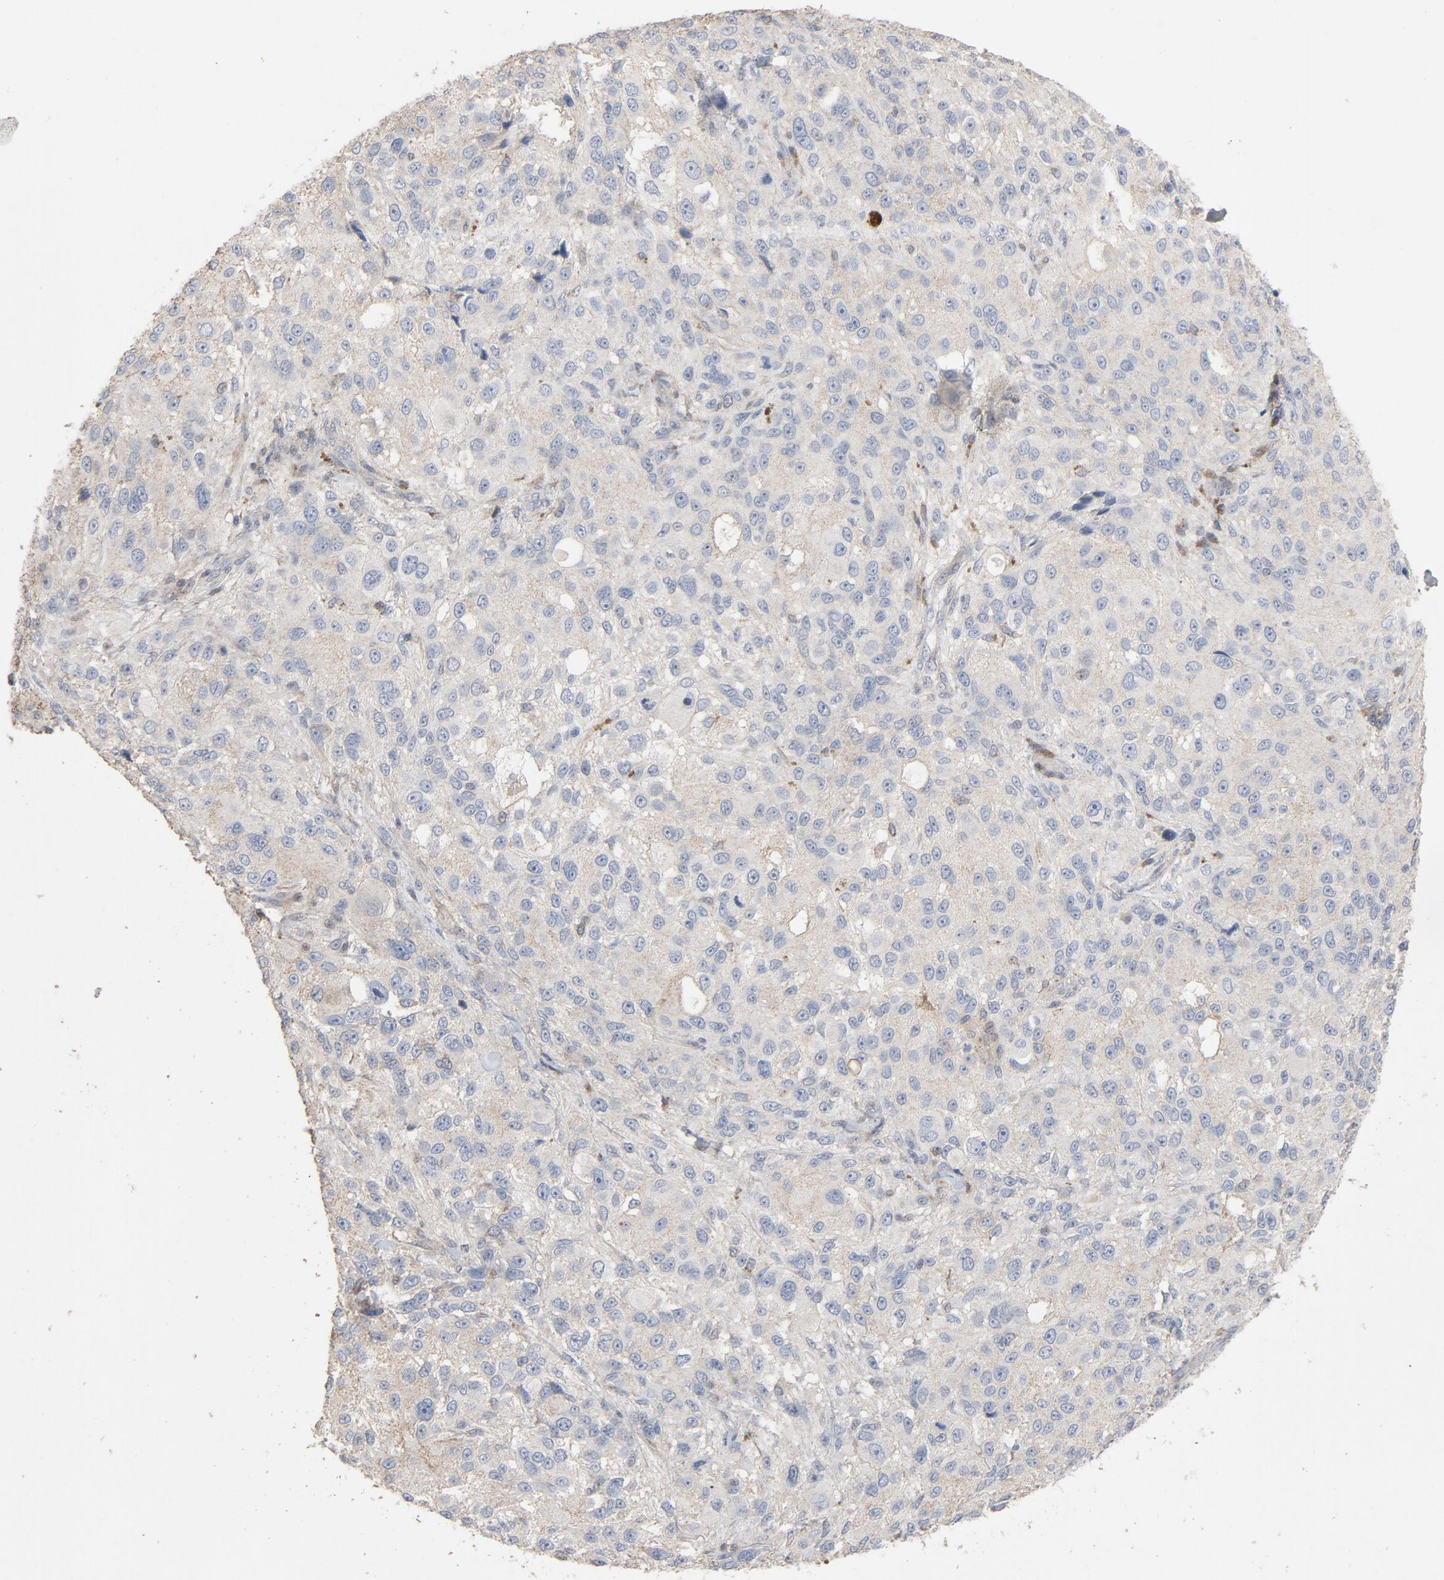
{"staining": {"intensity": "weak", "quantity": "<25%", "location": "cytoplasmic/membranous"}, "tissue": "melanoma", "cell_type": "Tumor cells", "image_type": "cancer", "snomed": [{"axis": "morphology", "description": "Necrosis, NOS"}, {"axis": "morphology", "description": "Malignant melanoma, NOS"}, {"axis": "topography", "description": "Skin"}], "caption": "Protein analysis of melanoma demonstrates no significant staining in tumor cells. Brightfield microscopy of immunohistochemistry (IHC) stained with DAB (brown) and hematoxylin (blue), captured at high magnification.", "gene": "CDK6", "patient": {"sex": "female", "age": 87}}